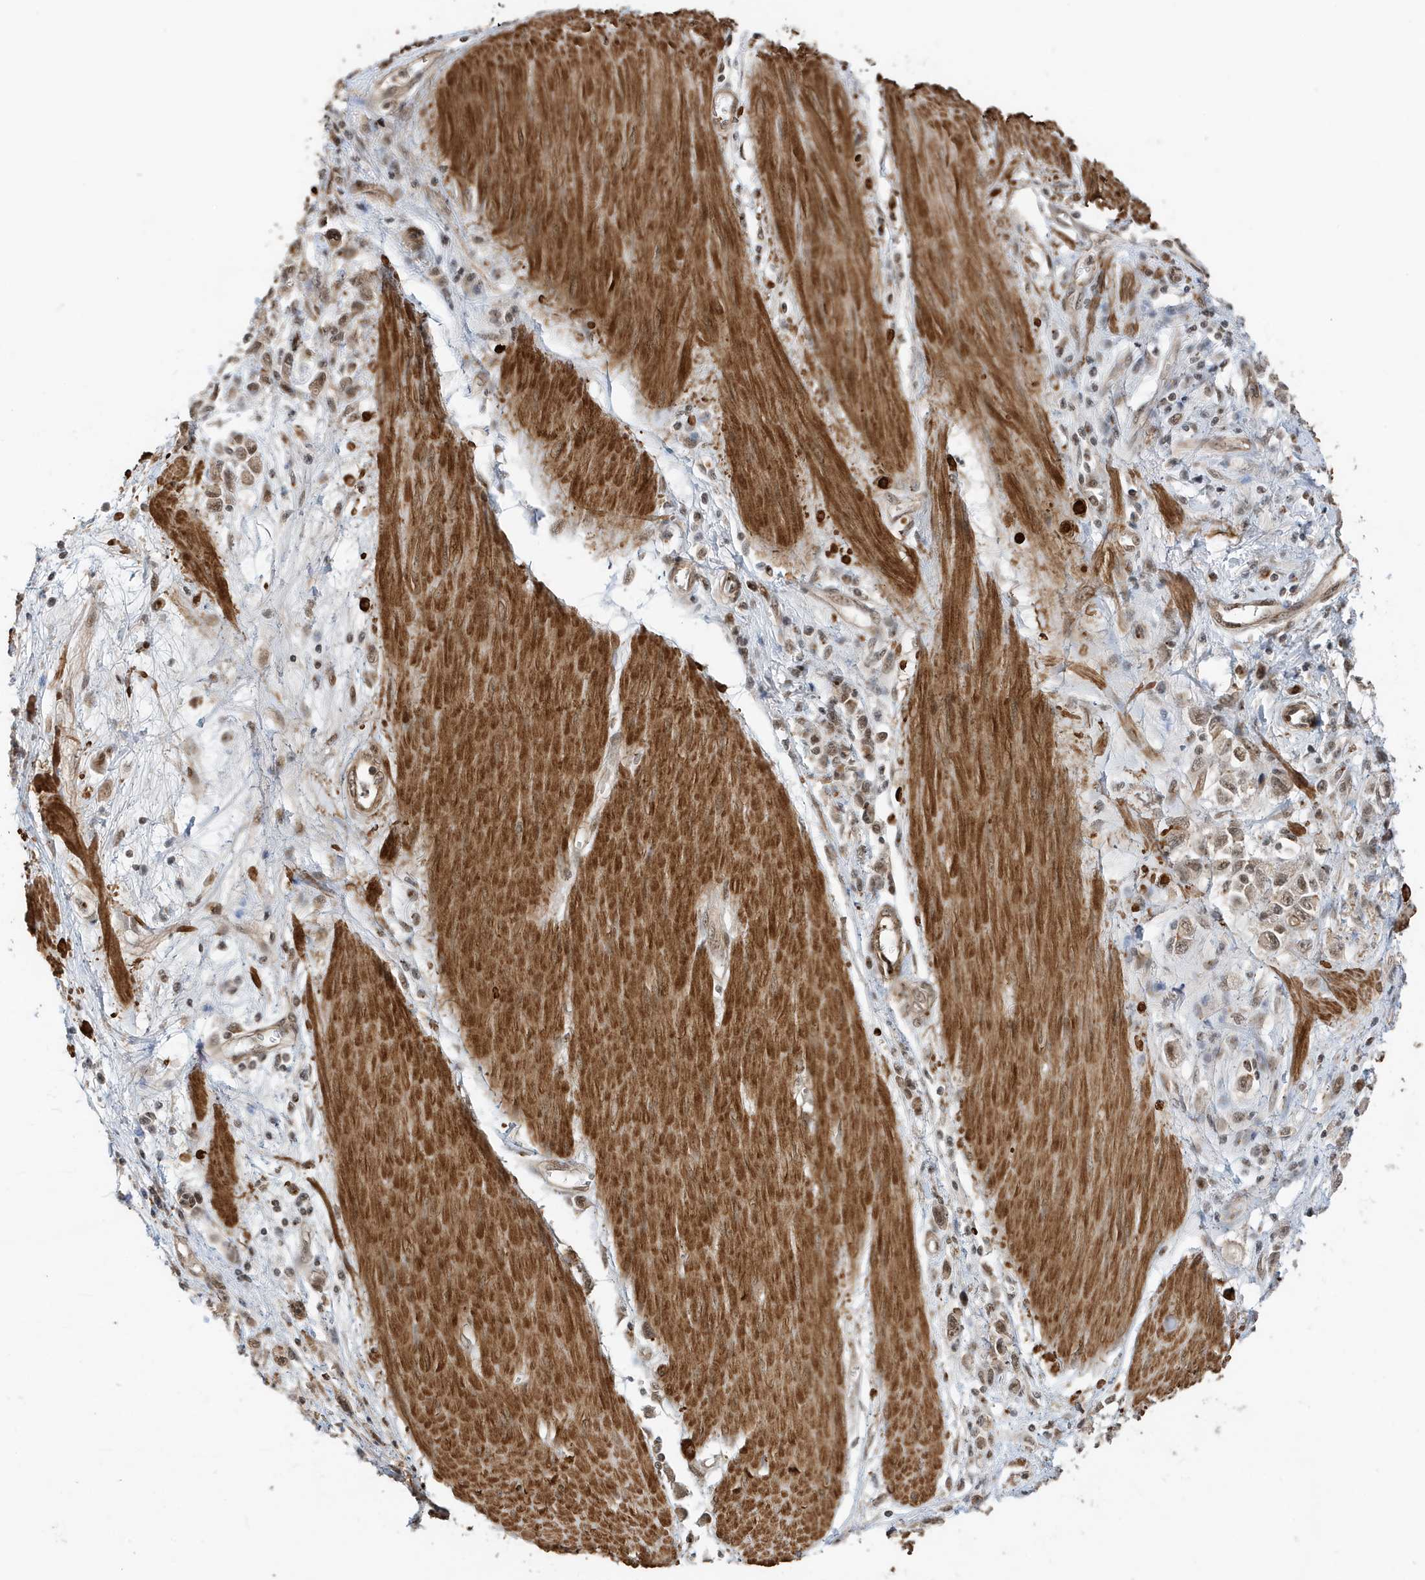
{"staining": {"intensity": "weak", "quantity": "25%-75%", "location": "cytoplasmic/membranous,nuclear"}, "tissue": "stomach cancer", "cell_type": "Tumor cells", "image_type": "cancer", "snomed": [{"axis": "morphology", "description": "Adenocarcinoma, NOS"}, {"axis": "topography", "description": "Stomach"}], "caption": "There is low levels of weak cytoplasmic/membranous and nuclear expression in tumor cells of stomach cancer (adenocarcinoma), as demonstrated by immunohistochemical staining (brown color).", "gene": "MAST3", "patient": {"sex": "female", "age": 76}}